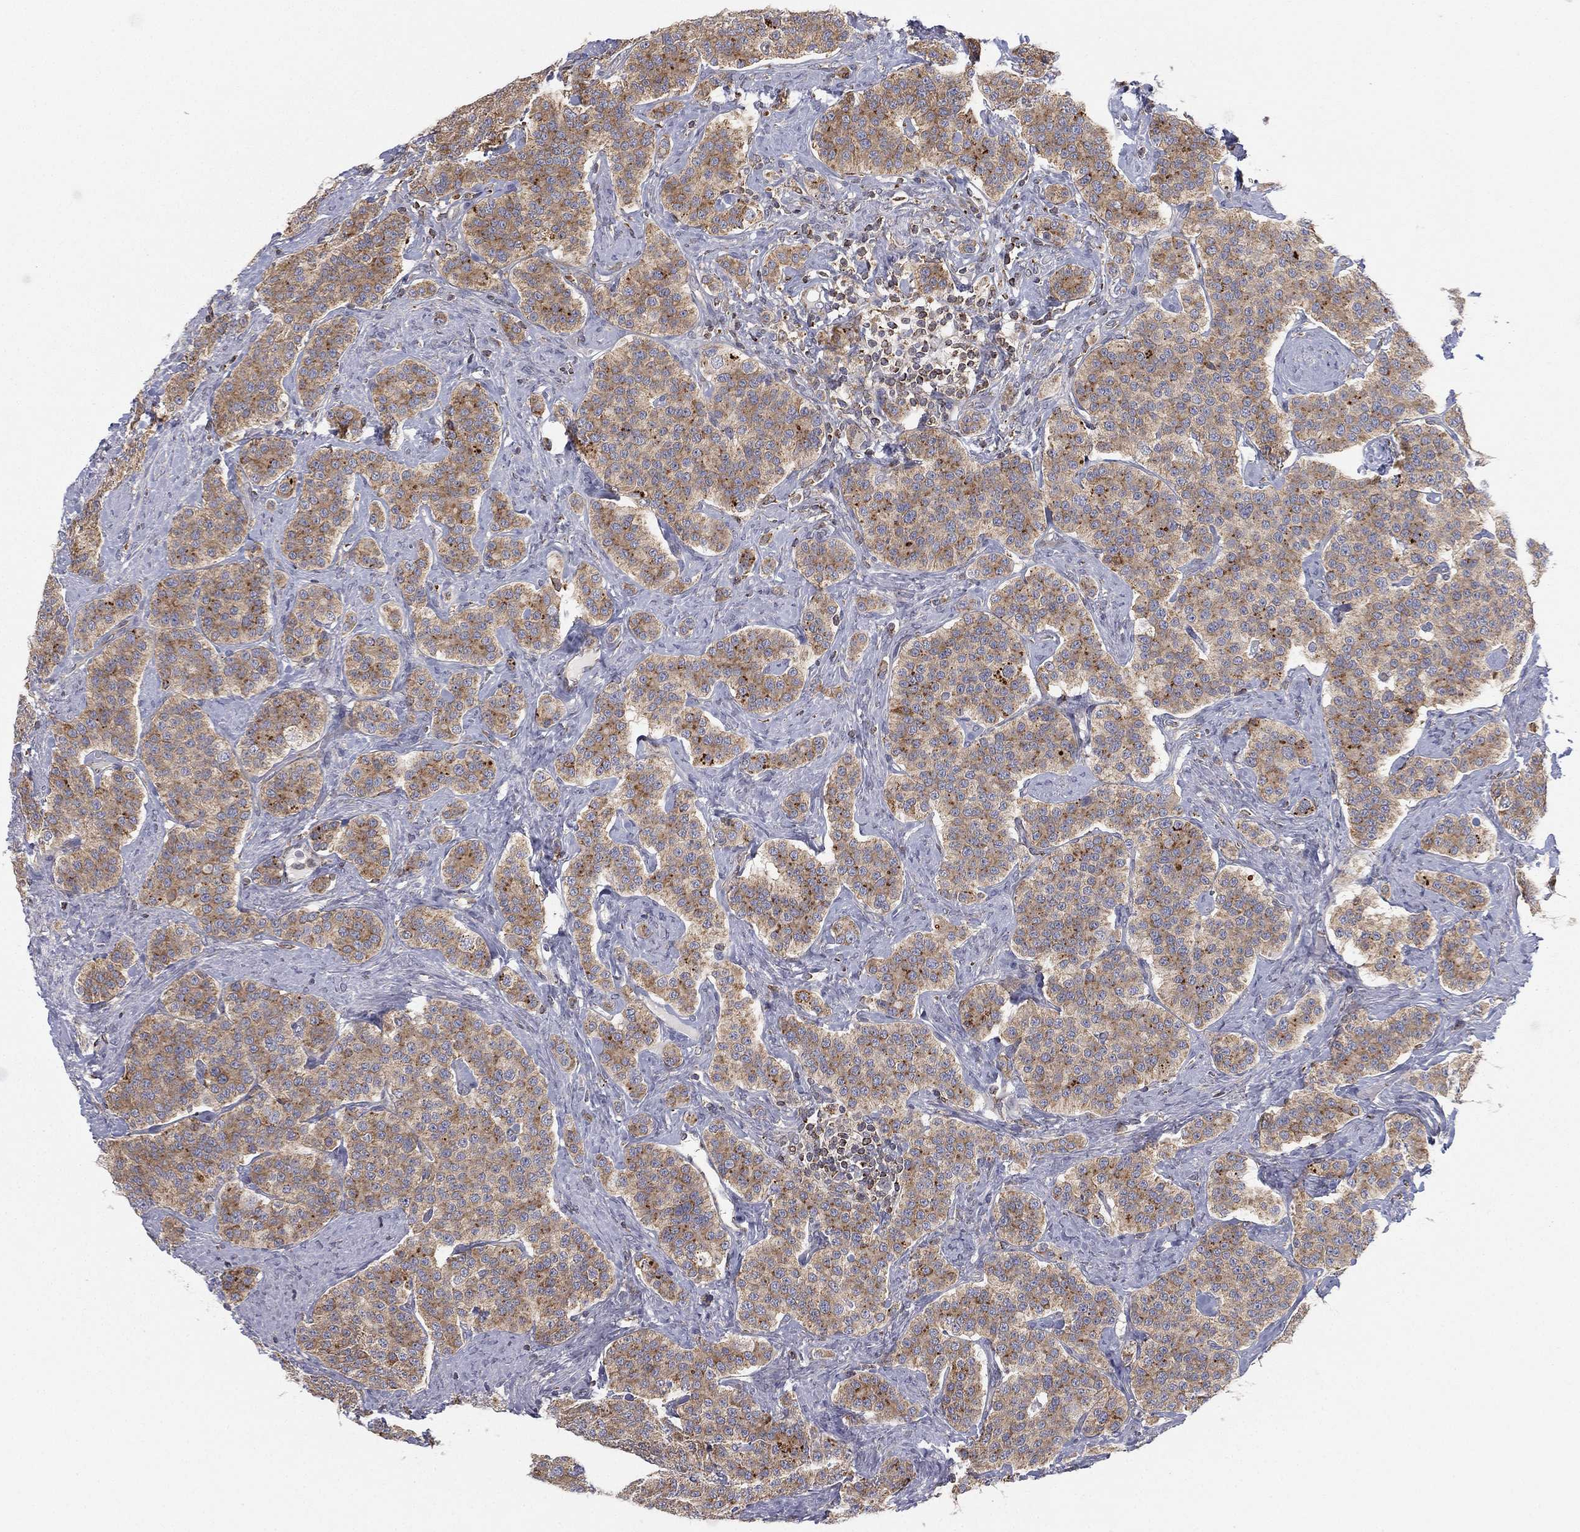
{"staining": {"intensity": "weak", "quantity": "25%-75%", "location": "cytoplasmic/membranous"}, "tissue": "carcinoid", "cell_type": "Tumor cells", "image_type": "cancer", "snomed": [{"axis": "morphology", "description": "Carcinoid, malignant, NOS"}, {"axis": "topography", "description": "Small intestine"}], "caption": "The image reveals staining of carcinoid (malignant), revealing weak cytoplasmic/membranous protein staining (brown color) within tumor cells.", "gene": "CYB5B", "patient": {"sex": "female", "age": 58}}